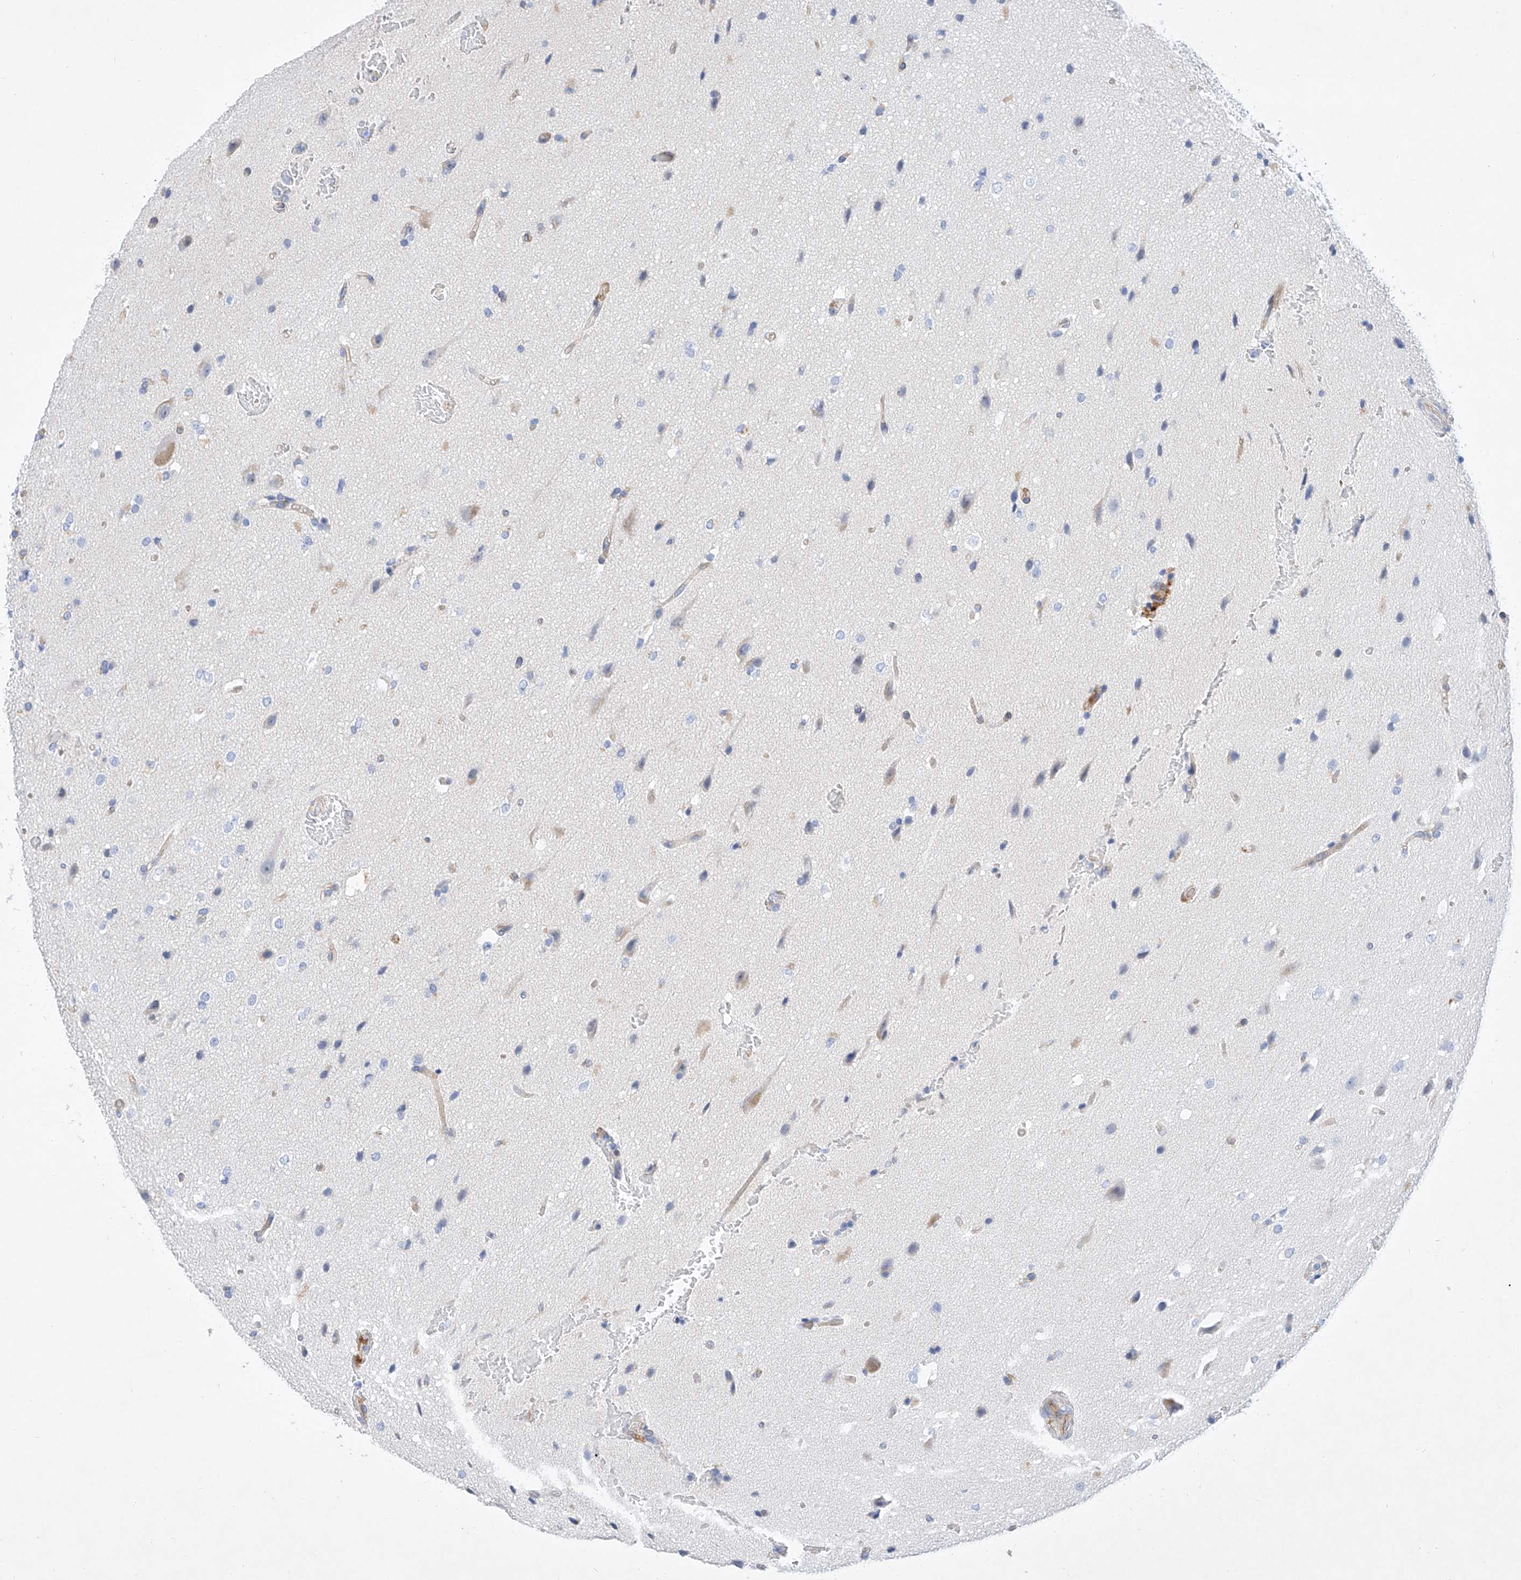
{"staining": {"intensity": "negative", "quantity": "none", "location": "none"}, "tissue": "glioma", "cell_type": "Tumor cells", "image_type": "cancer", "snomed": [{"axis": "morphology", "description": "Glioma, malignant, Low grade"}, {"axis": "topography", "description": "Brain"}], "caption": "DAB (3,3'-diaminobenzidine) immunohistochemical staining of glioma exhibits no significant staining in tumor cells.", "gene": "SBSPON", "patient": {"sex": "female", "age": 37}}